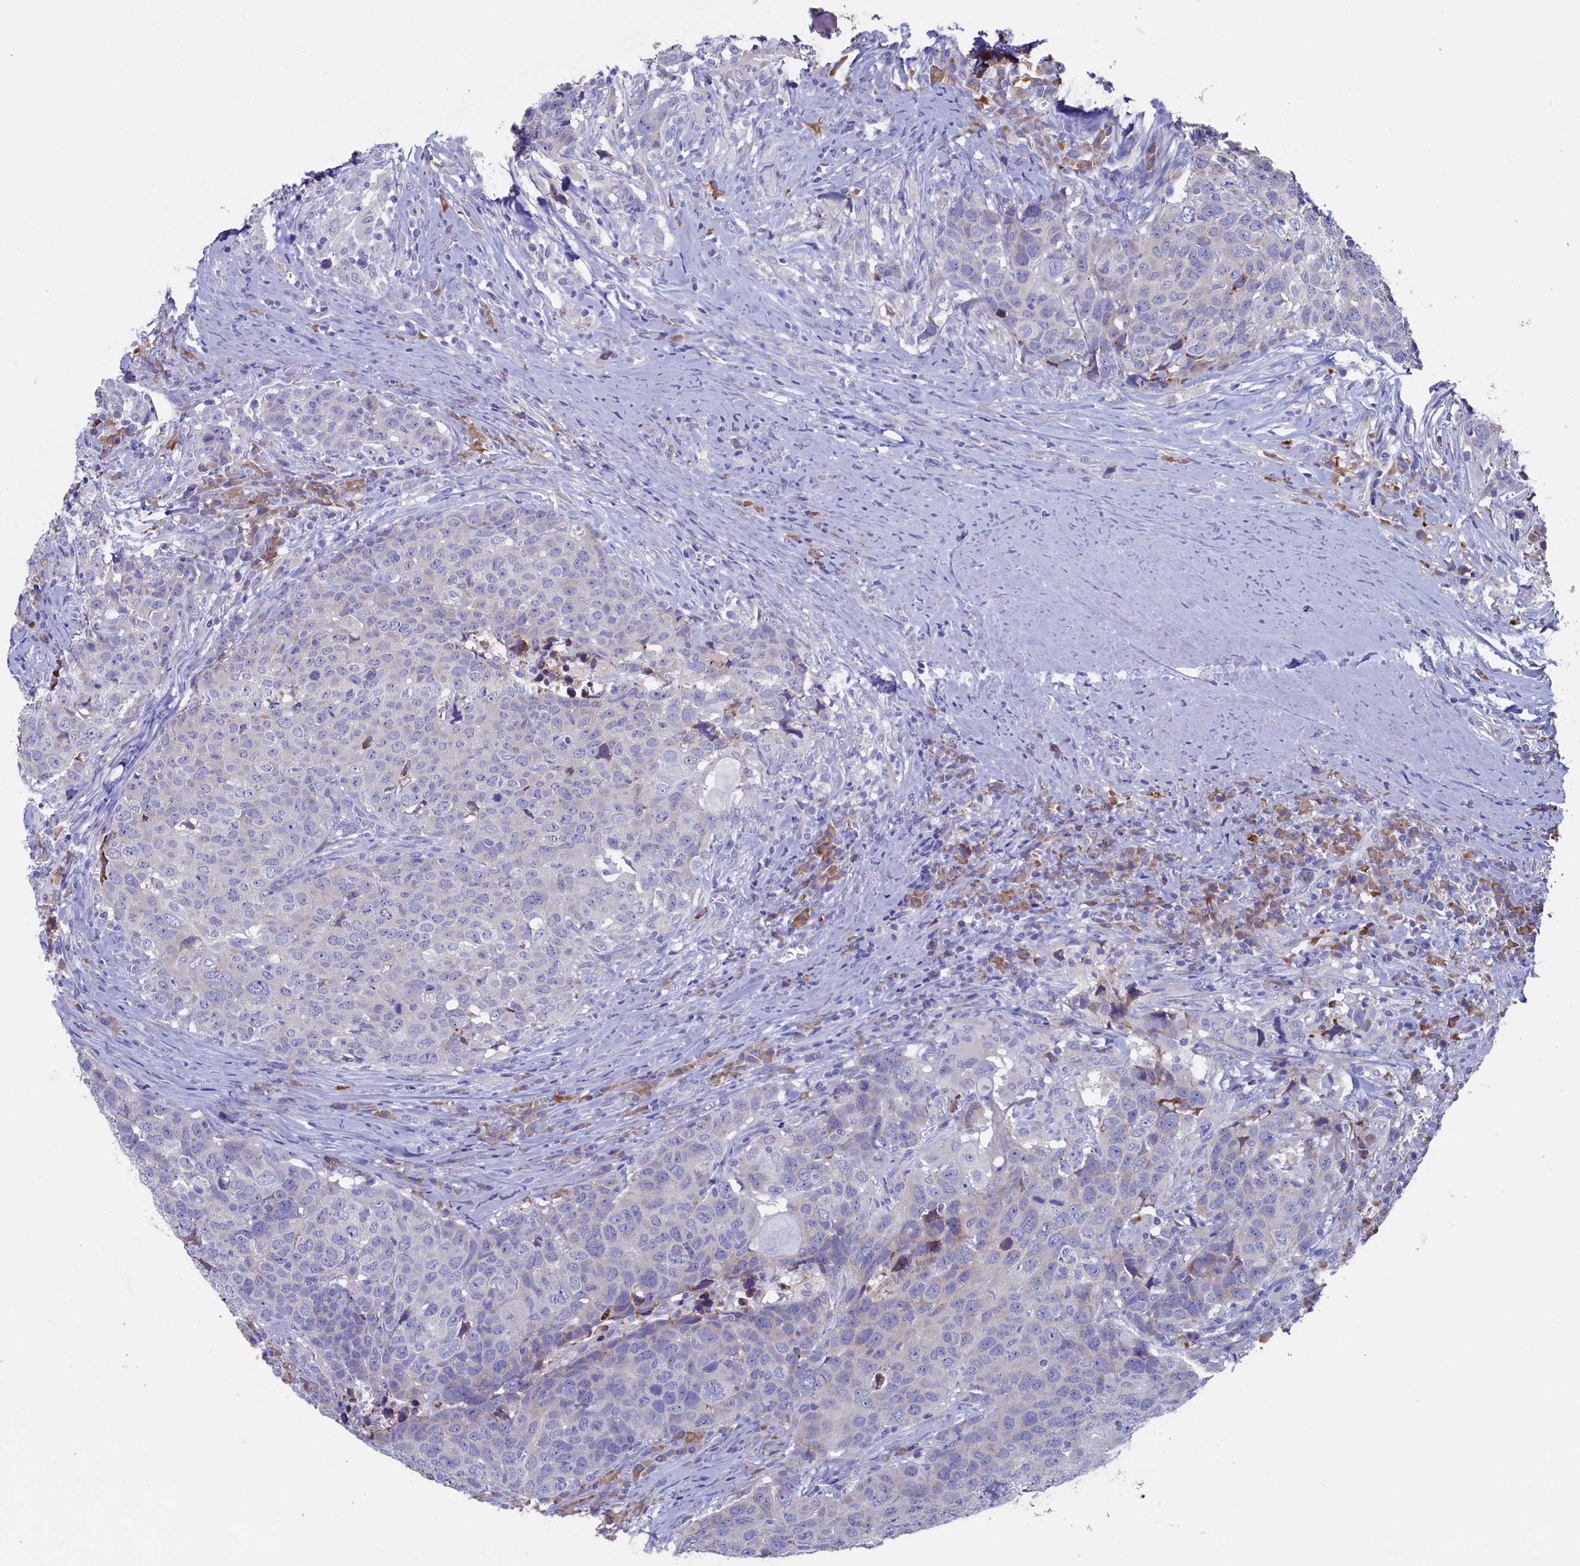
{"staining": {"intensity": "negative", "quantity": "none", "location": "none"}, "tissue": "head and neck cancer", "cell_type": "Tumor cells", "image_type": "cancer", "snomed": [{"axis": "morphology", "description": "Squamous cell carcinoma, NOS"}, {"axis": "topography", "description": "Head-Neck"}], "caption": "Head and neck cancer stained for a protein using IHC shows no expression tumor cells.", "gene": "CBLIF", "patient": {"sex": "male", "age": 66}}